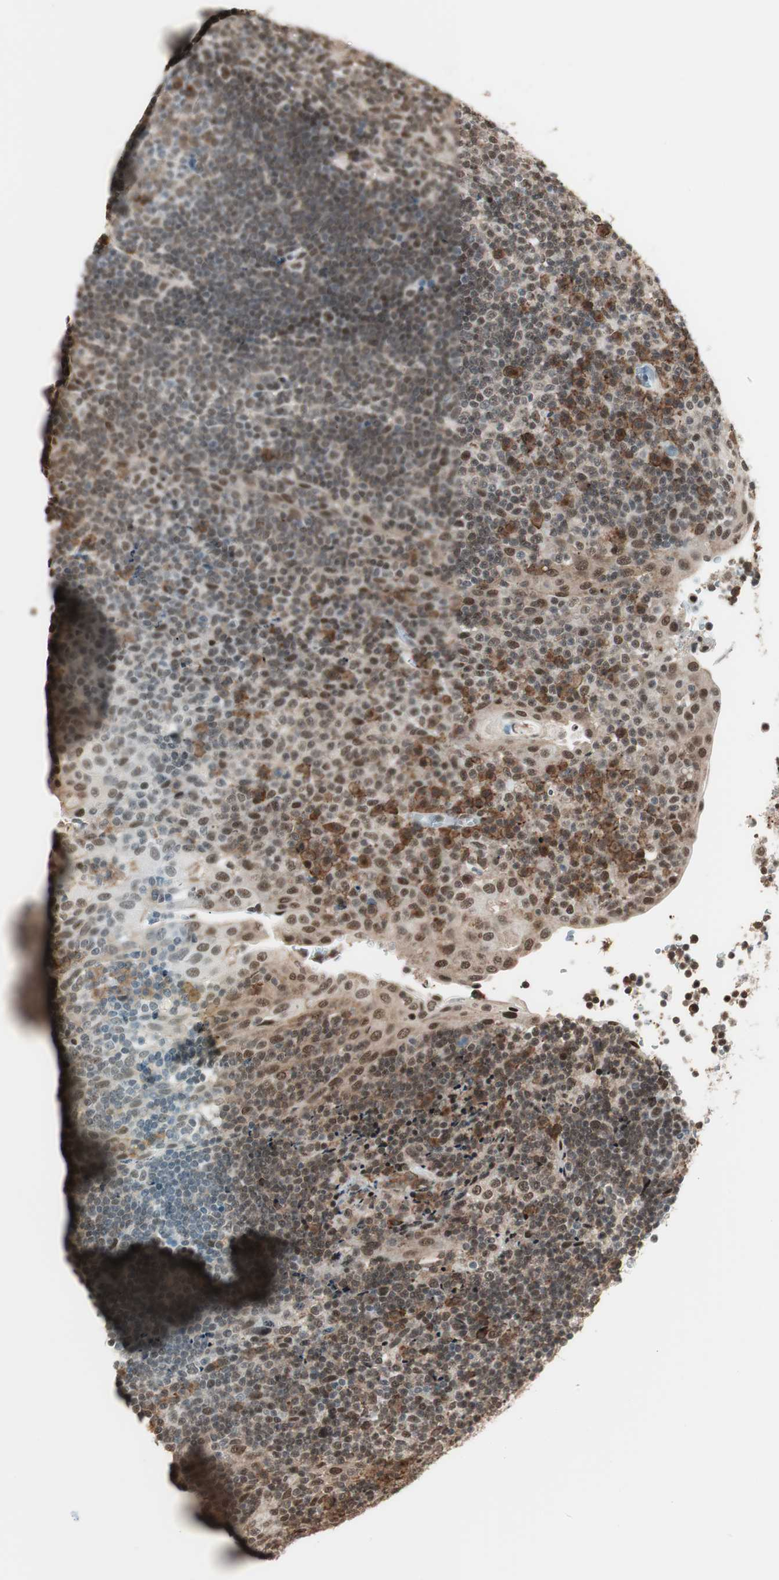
{"staining": {"intensity": "moderate", "quantity": ">75%", "location": "cytoplasmic/membranous"}, "tissue": "tonsil", "cell_type": "Germinal center cells", "image_type": "normal", "snomed": [{"axis": "morphology", "description": "Normal tissue, NOS"}, {"axis": "topography", "description": "Tonsil"}], "caption": "A high-resolution micrograph shows immunohistochemistry staining of normal tonsil, which shows moderate cytoplasmic/membranous expression in approximately >75% of germinal center cells. The protein of interest is stained brown, and the nuclei are stained in blue (DAB (3,3'-diaminobenzidine) IHC with brightfield microscopy, high magnification).", "gene": "SMARCE1", "patient": {"sex": "female", "age": 40}}